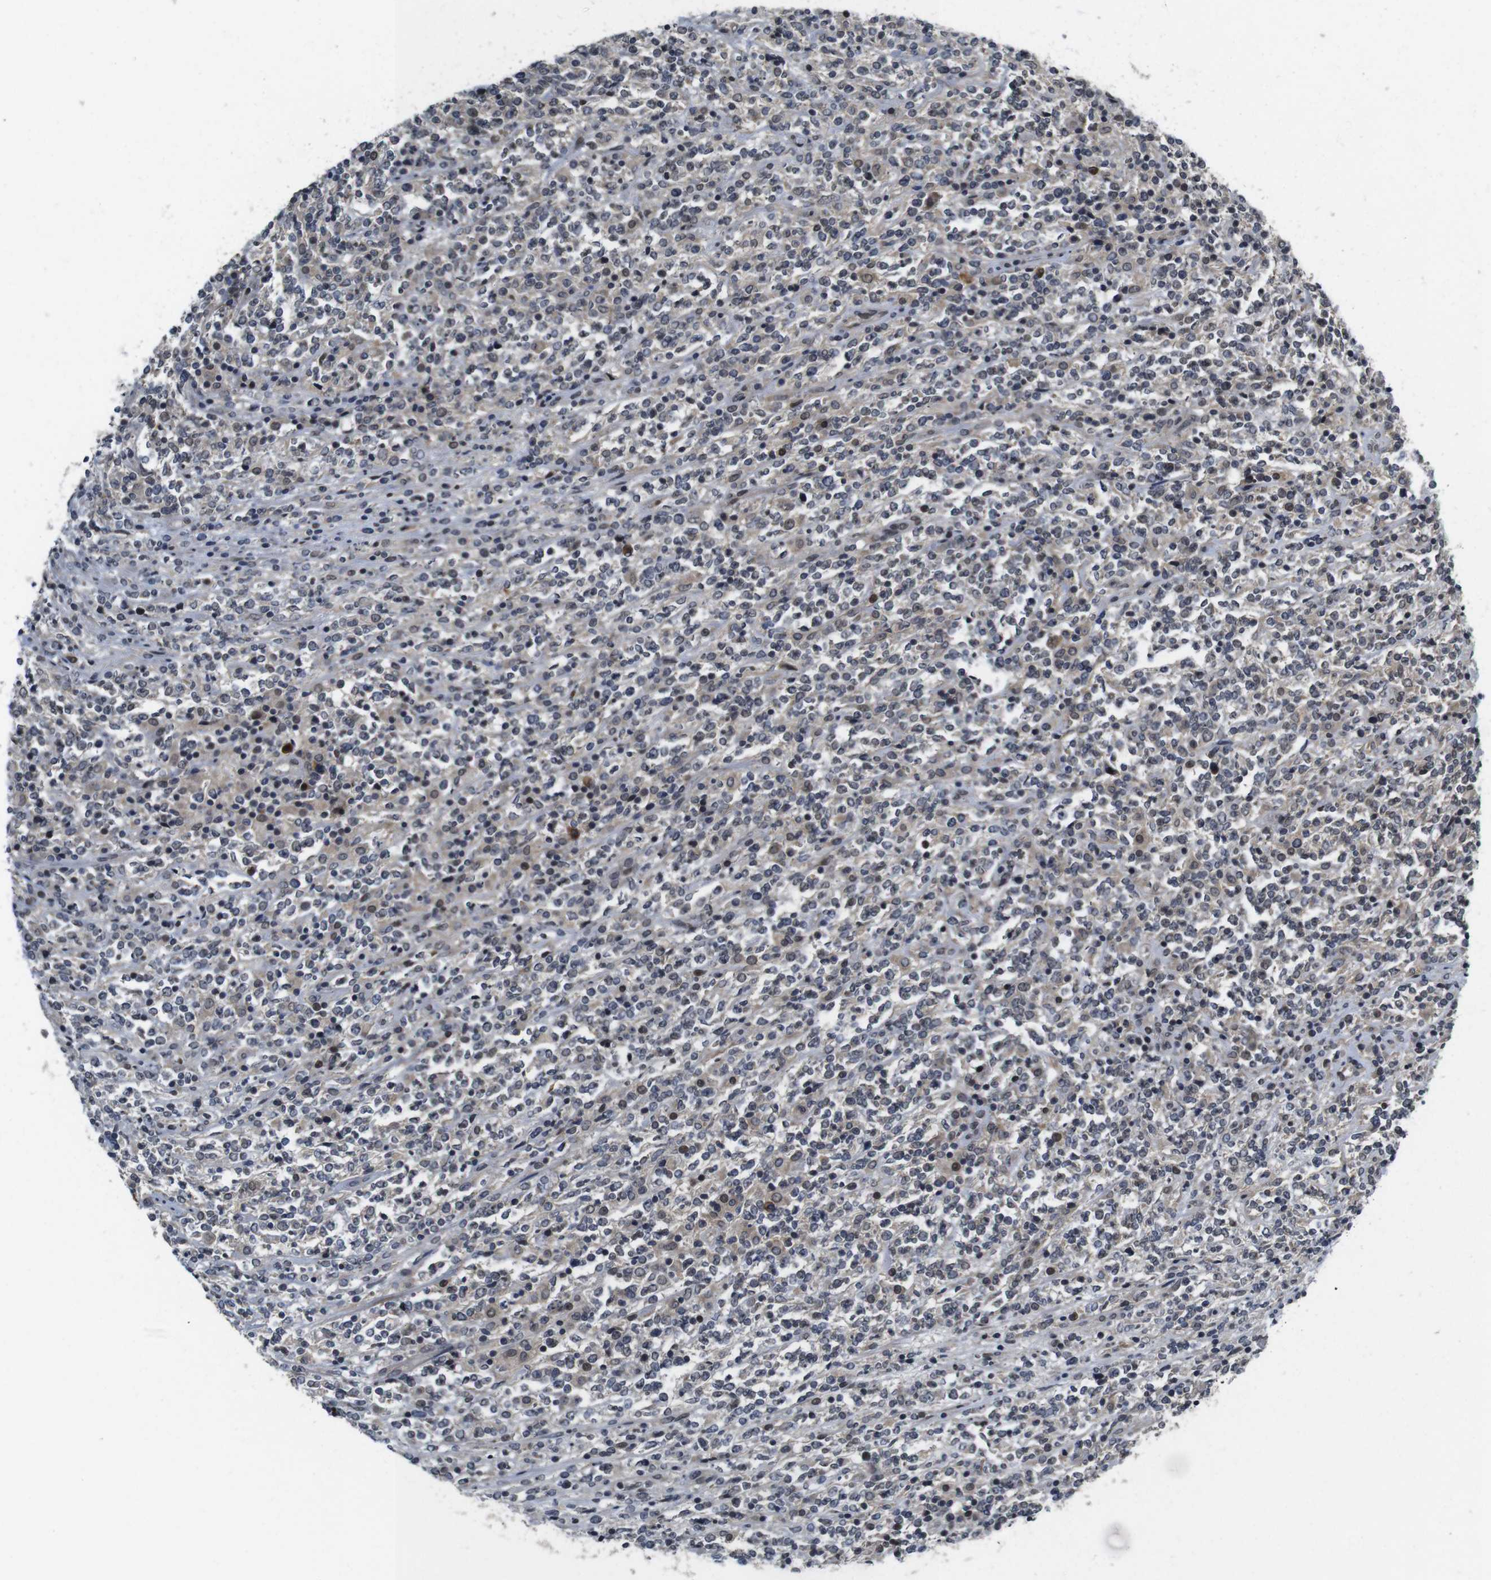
{"staining": {"intensity": "moderate", "quantity": "<25%", "location": "nuclear"}, "tissue": "lymphoma", "cell_type": "Tumor cells", "image_type": "cancer", "snomed": [{"axis": "morphology", "description": "Malignant lymphoma, non-Hodgkin's type, High grade"}, {"axis": "topography", "description": "Soft tissue"}], "caption": "High-grade malignant lymphoma, non-Hodgkin's type tissue exhibits moderate nuclear staining in about <25% of tumor cells", "gene": "ZBTB46", "patient": {"sex": "male", "age": 18}}